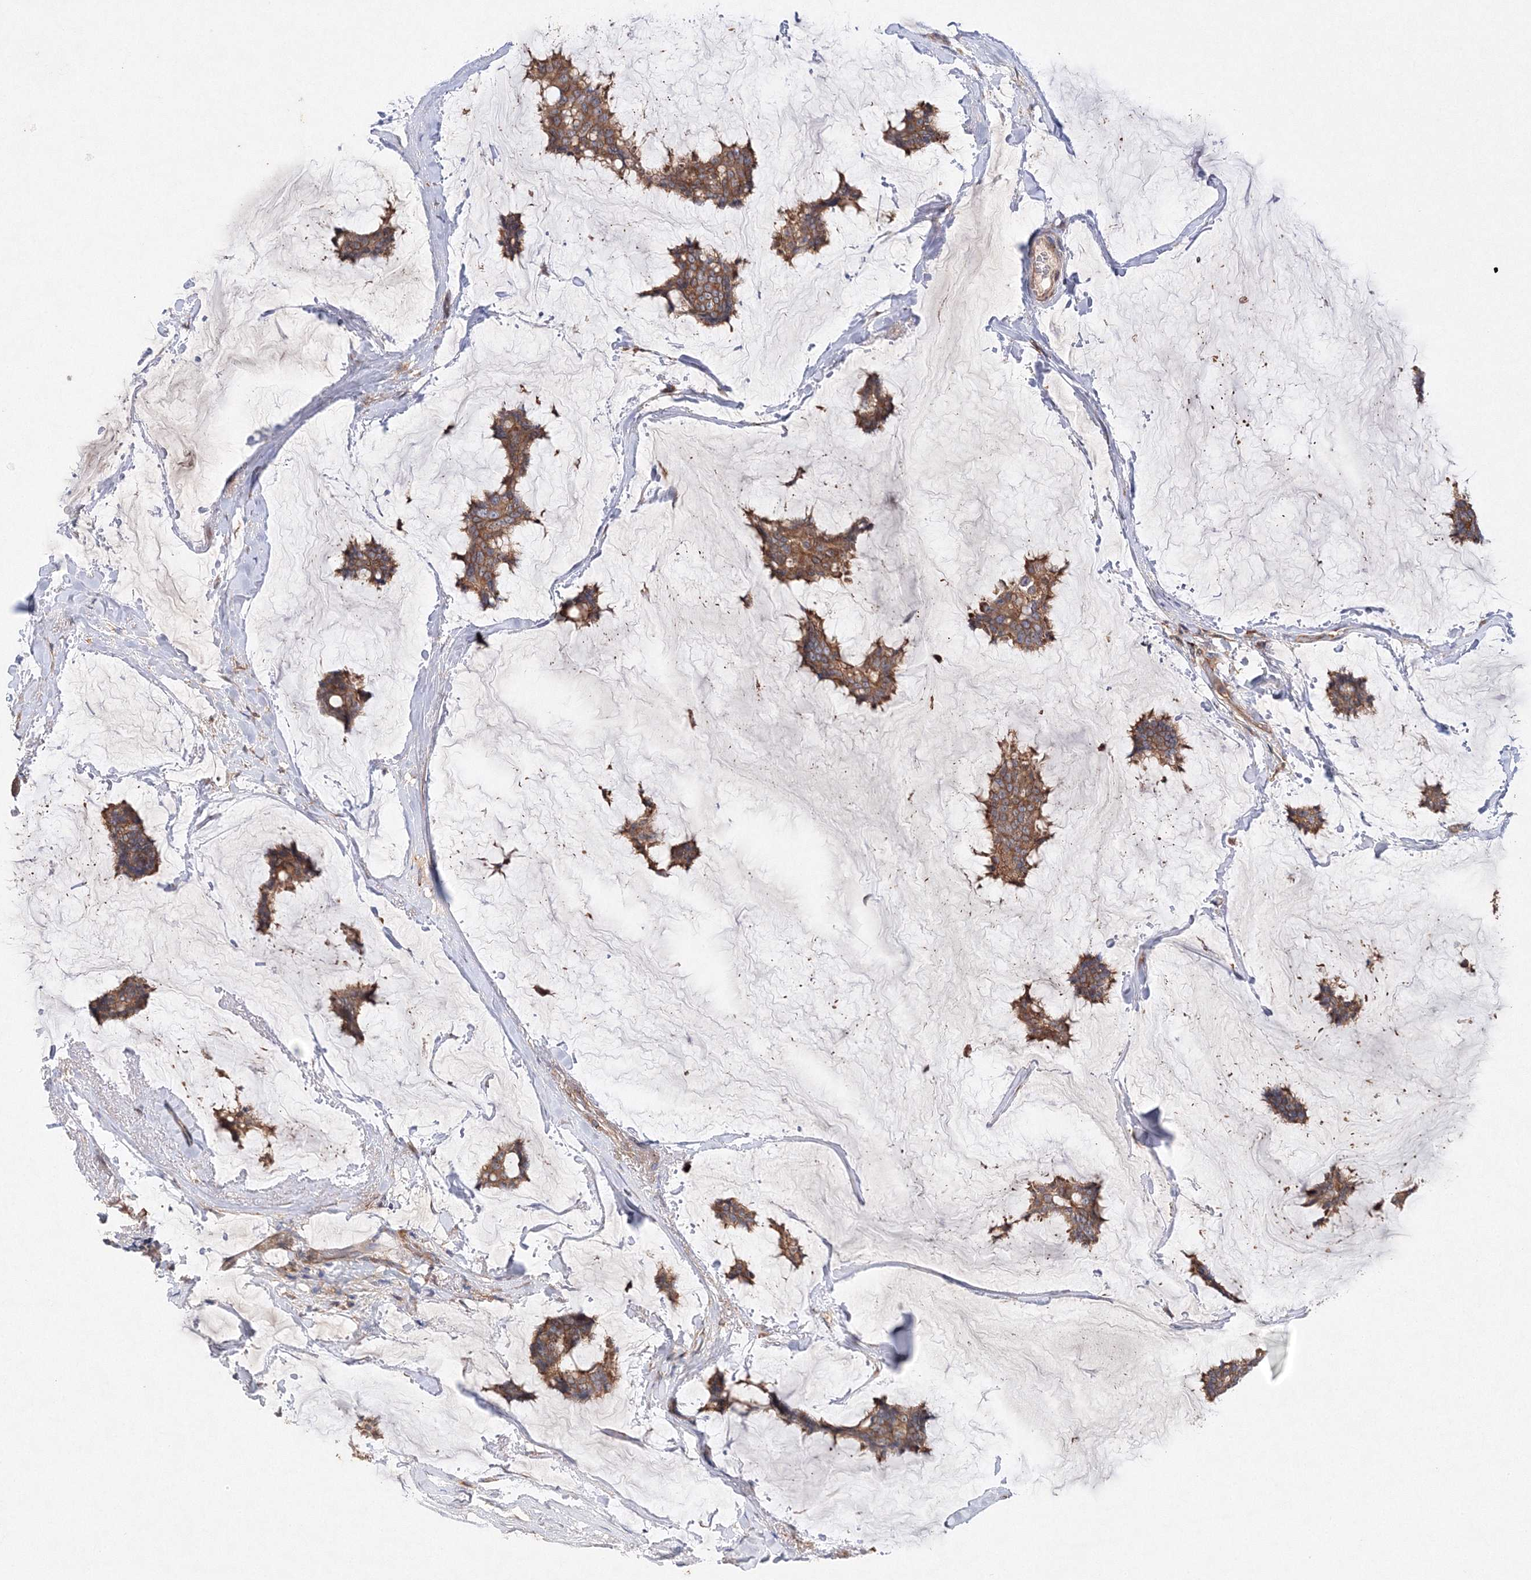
{"staining": {"intensity": "moderate", "quantity": ">75%", "location": "cytoplasmic/membranous"}, "tissue": "breast cancer", "cell_type": "Tumor cells", "image_type": "cancer", "snomed": [{"axis": "morphology", "description": "Duct carcinoma"}, {"axis": "topography", "description": "Breast"}], "caption": "Tumor cells display medium levels of moderate cytoplasmic/membranous expression in about >75% of cells in human breast cancer. (DAB (3,3'-diaminobenzidine) IHC, brown staining for protein, blue staining for nuclei).", "gene": "SLC36A1", "patient": {"sex": "female", "age": 93}}